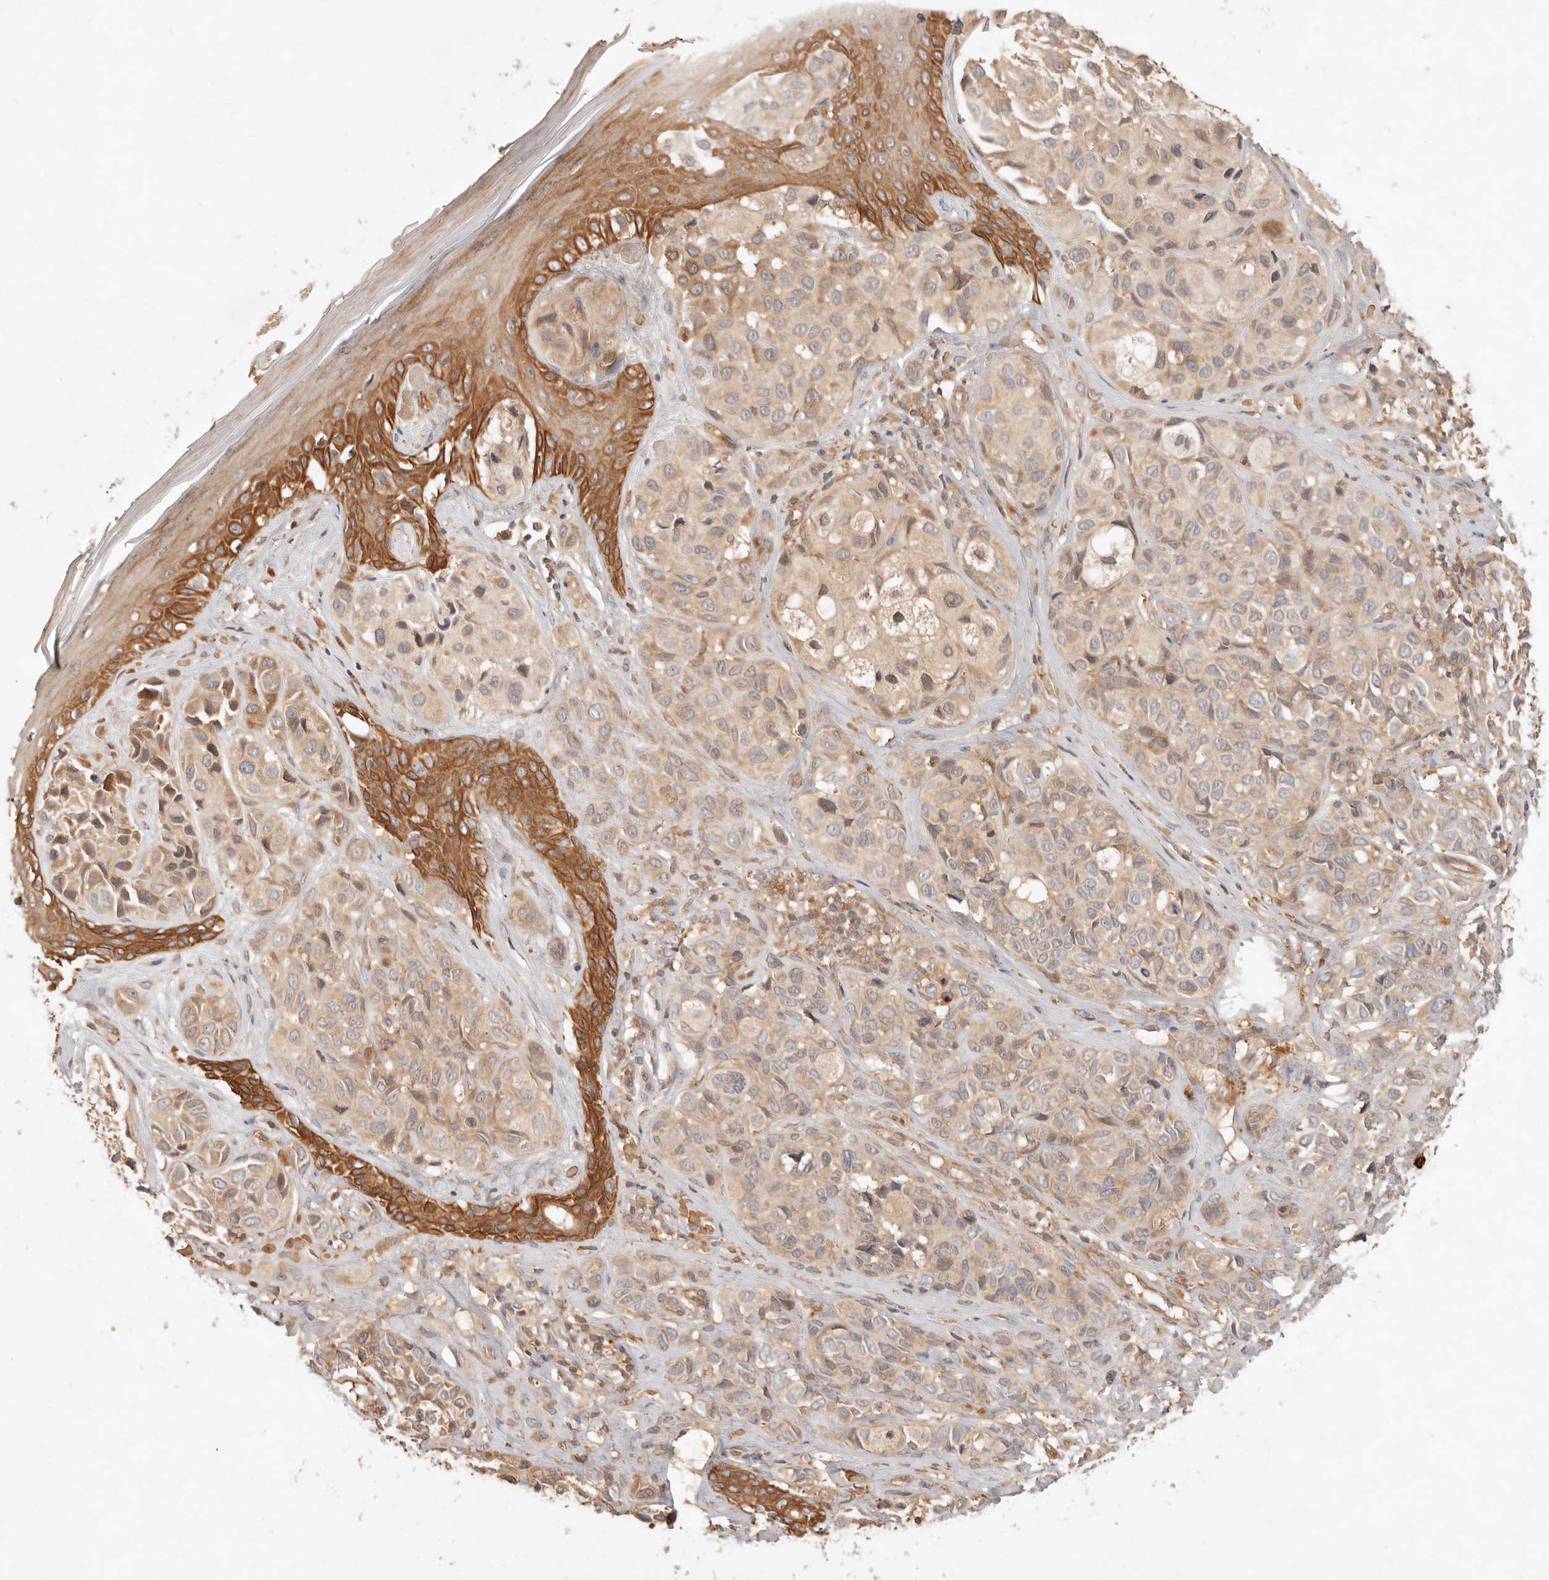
{"staining": {"intensity": "weak", "quantity": ">75%", "location": "cytoplasmic/membranous"}, "tissue": "melanoma", "cell_type": "Tumor cells", "image_type": "cancer", "snomed": [{"axis": "morphology", "description": "Malignant melanoma, NOS"}, {"axis": "topography", "description": "Skin"}], "caption": "This histopathology image reveals malignant melanoma stained with IHC to label a protein in brown. The cytoplasmic/membranous of tumor cells show weak positivity for the protein. Nuclei are counter-stained blue.", "gene": "HECTD3", "patient": {"sex": "female", "age": 58}}